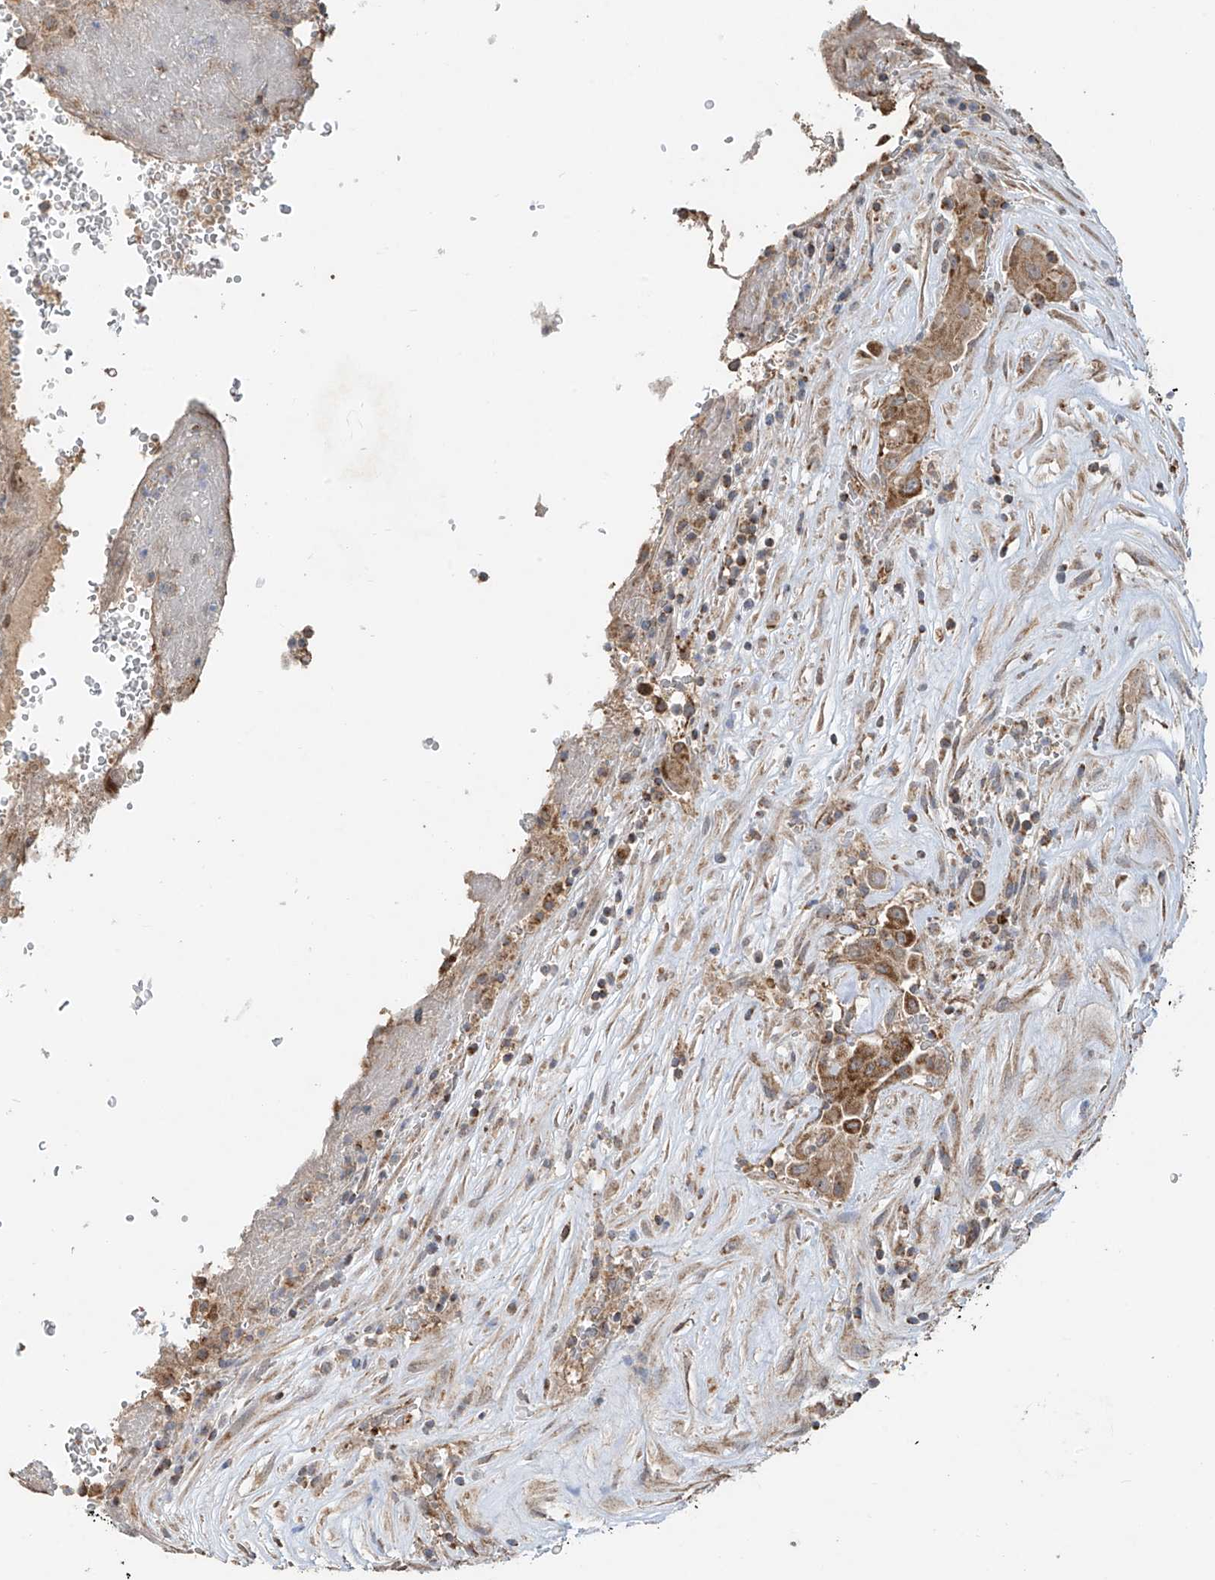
{"staining": {"intensity": "moderate", "quantity": ">75%", "location": "cytoplasmic/membranous"}, "tissue": "thyroid cancer", "cell_type": "Tumor cells", "image_type": "cancer", "snomed": [{"axis": "morphology", "description": "Papillary adenocarcinoma, NOS"}, {"axis": "topography", "description": "Thyroid gland"}], "caption": "Protein staining by immunohistochemistry (IHC) reveals moderate cytoplasmic/membranous staining in approximately >75% of tumor cells in papillary adenocarcinoma (thyroid).", "gene": "UQCC1", "patient": {"sex": "male", "age": 77}}